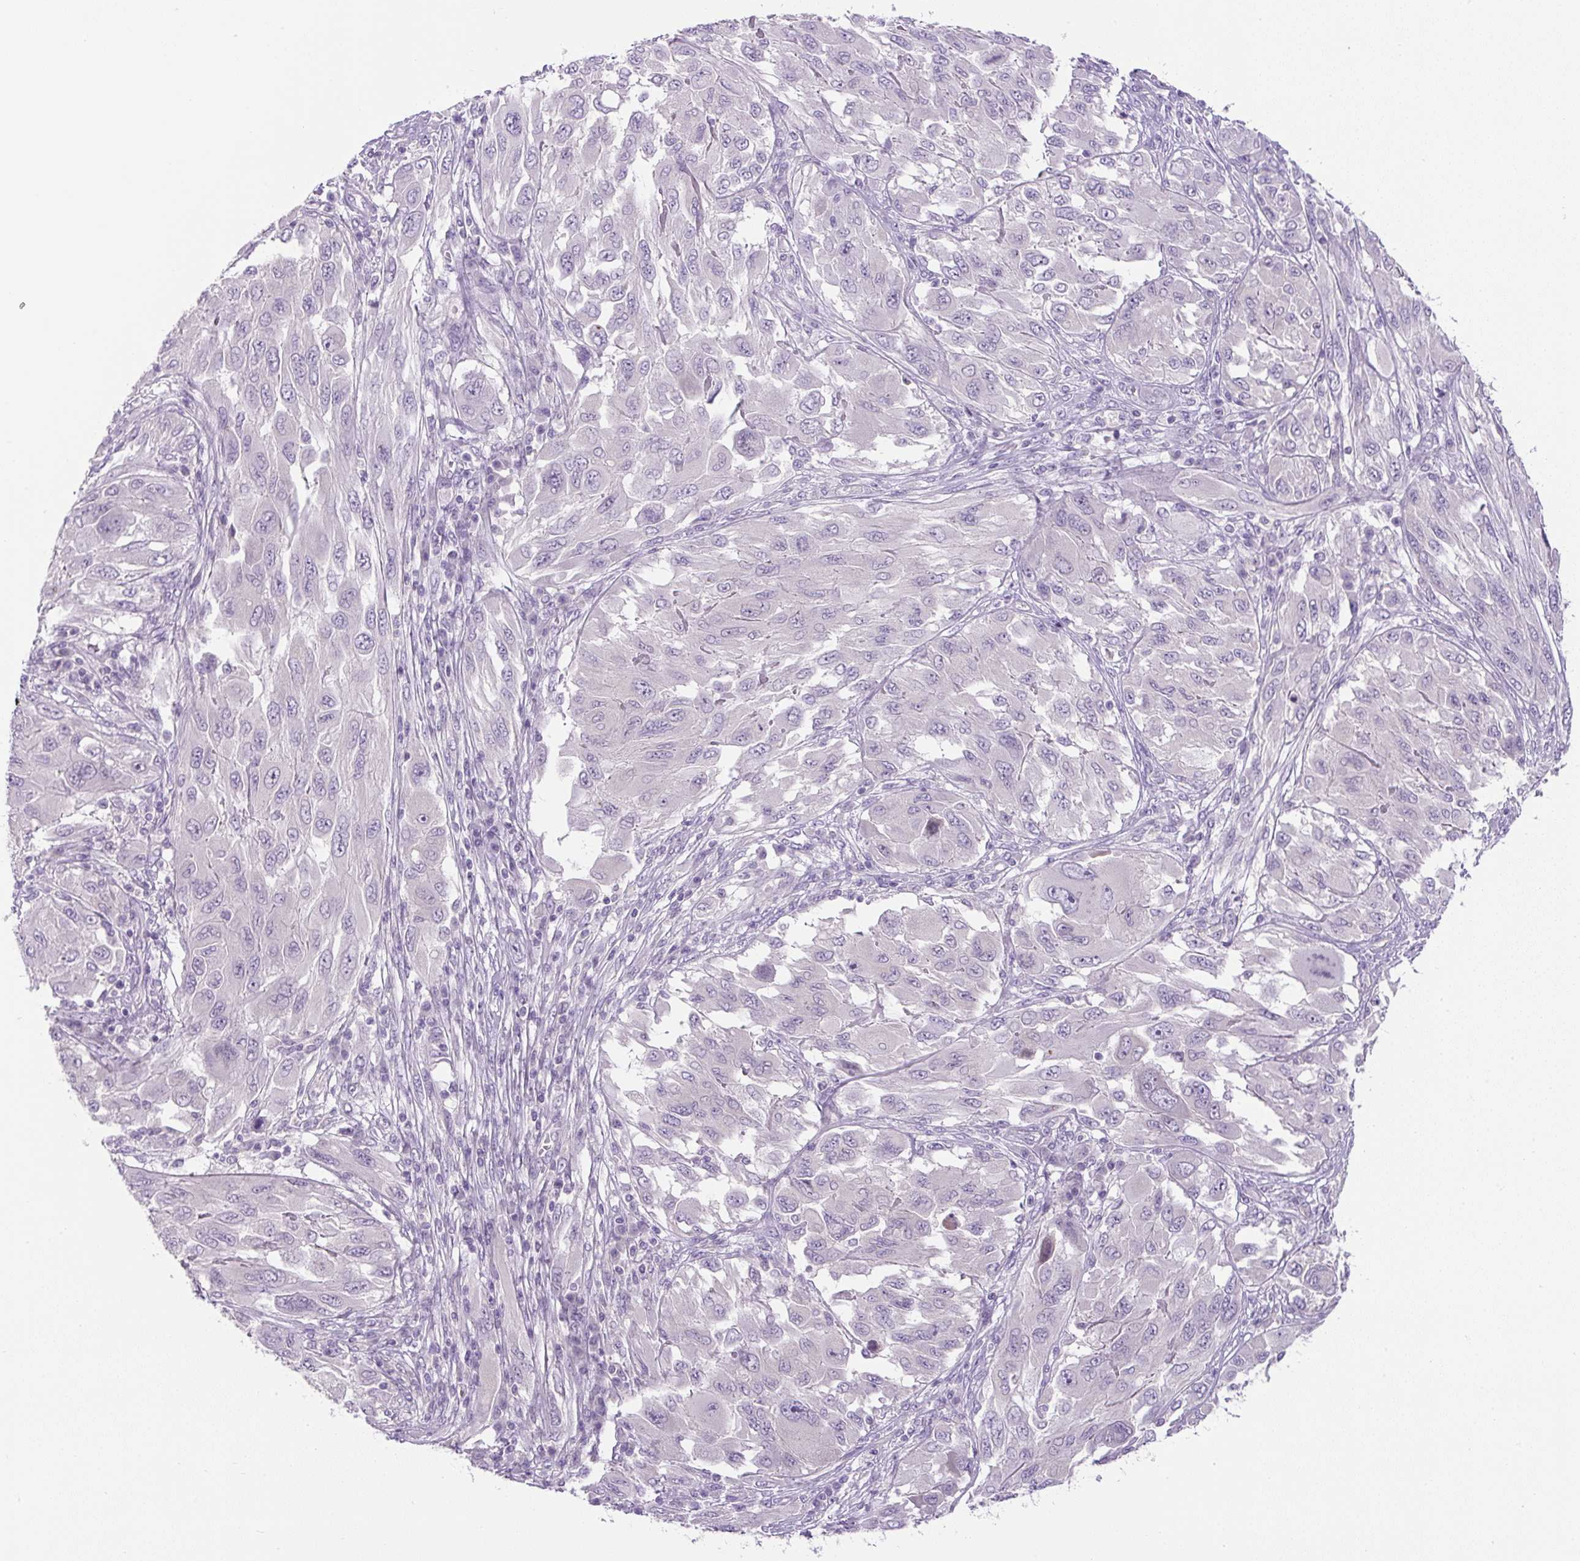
{"staining": {"intensity": "negative", "quantity": "none", "location": "none"}, "tissue": "melanoma", "cell_type": "Tumor cells", "image_type": "cancer", "snomed": [{"axis": "morphology", "description": "Malignant melanoma, NOS"}, {"axis": "topography", "description": "Skin"}], "caption": "DAB (3,3'-diaminobenzidine) immunohistochemical staining of human malignant melanoma exhibits no significant staining in tumor cells. (DAB (3,3'-diaminobenzidine) immunohistochemistry (IHC) visualized using brightfield microscopy, high magnification).", "gene": "UBL3", "patient": {"sex": "female", "age": 91}}